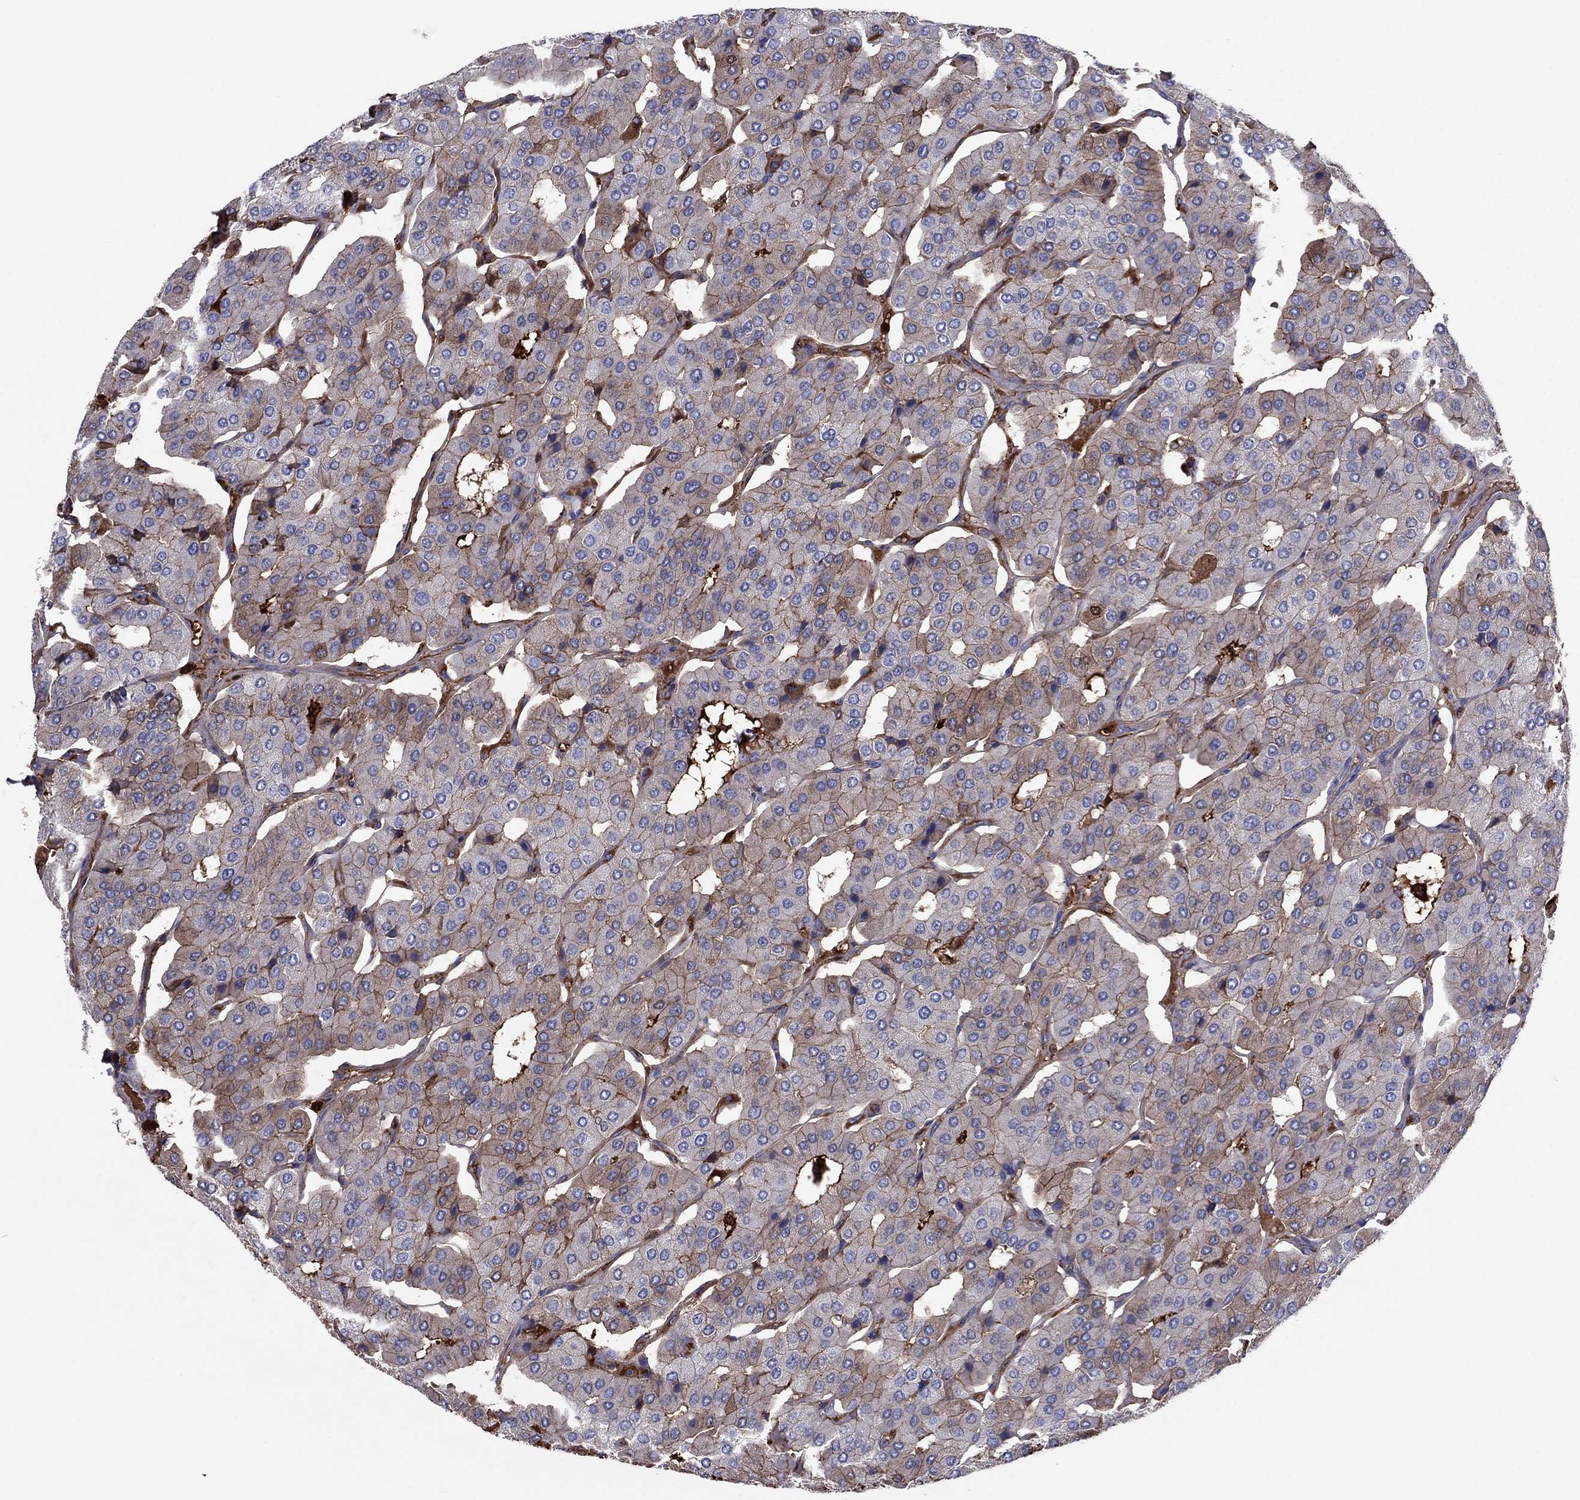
{"staining": {"intensity": "moderate", "quantity": "25%-75%", "location": "cytoplasmic/membranous"}, "tissue": "parathyroid gland", "cell_type": "Glandular cells", "image_type": "normal", "snomed": [{"axis": "morphology", "description": "Normal tissue, NOS"}, {"axis": "morphology", "description": "Adenoma, NOS"}, {"axis": "topography", "description": "Parathyroid gland"}], "caption": "Immunohistochemistry (IHC) histopathology image of unremarkable parathyroid gland stained for a protein (brown), which reveals medium levels of moderate cytoplasmic/membranous staining in about 25%-75% of glandular cells.", "gene": "HPX", "patient": {"sex": "female", "age": 86}}